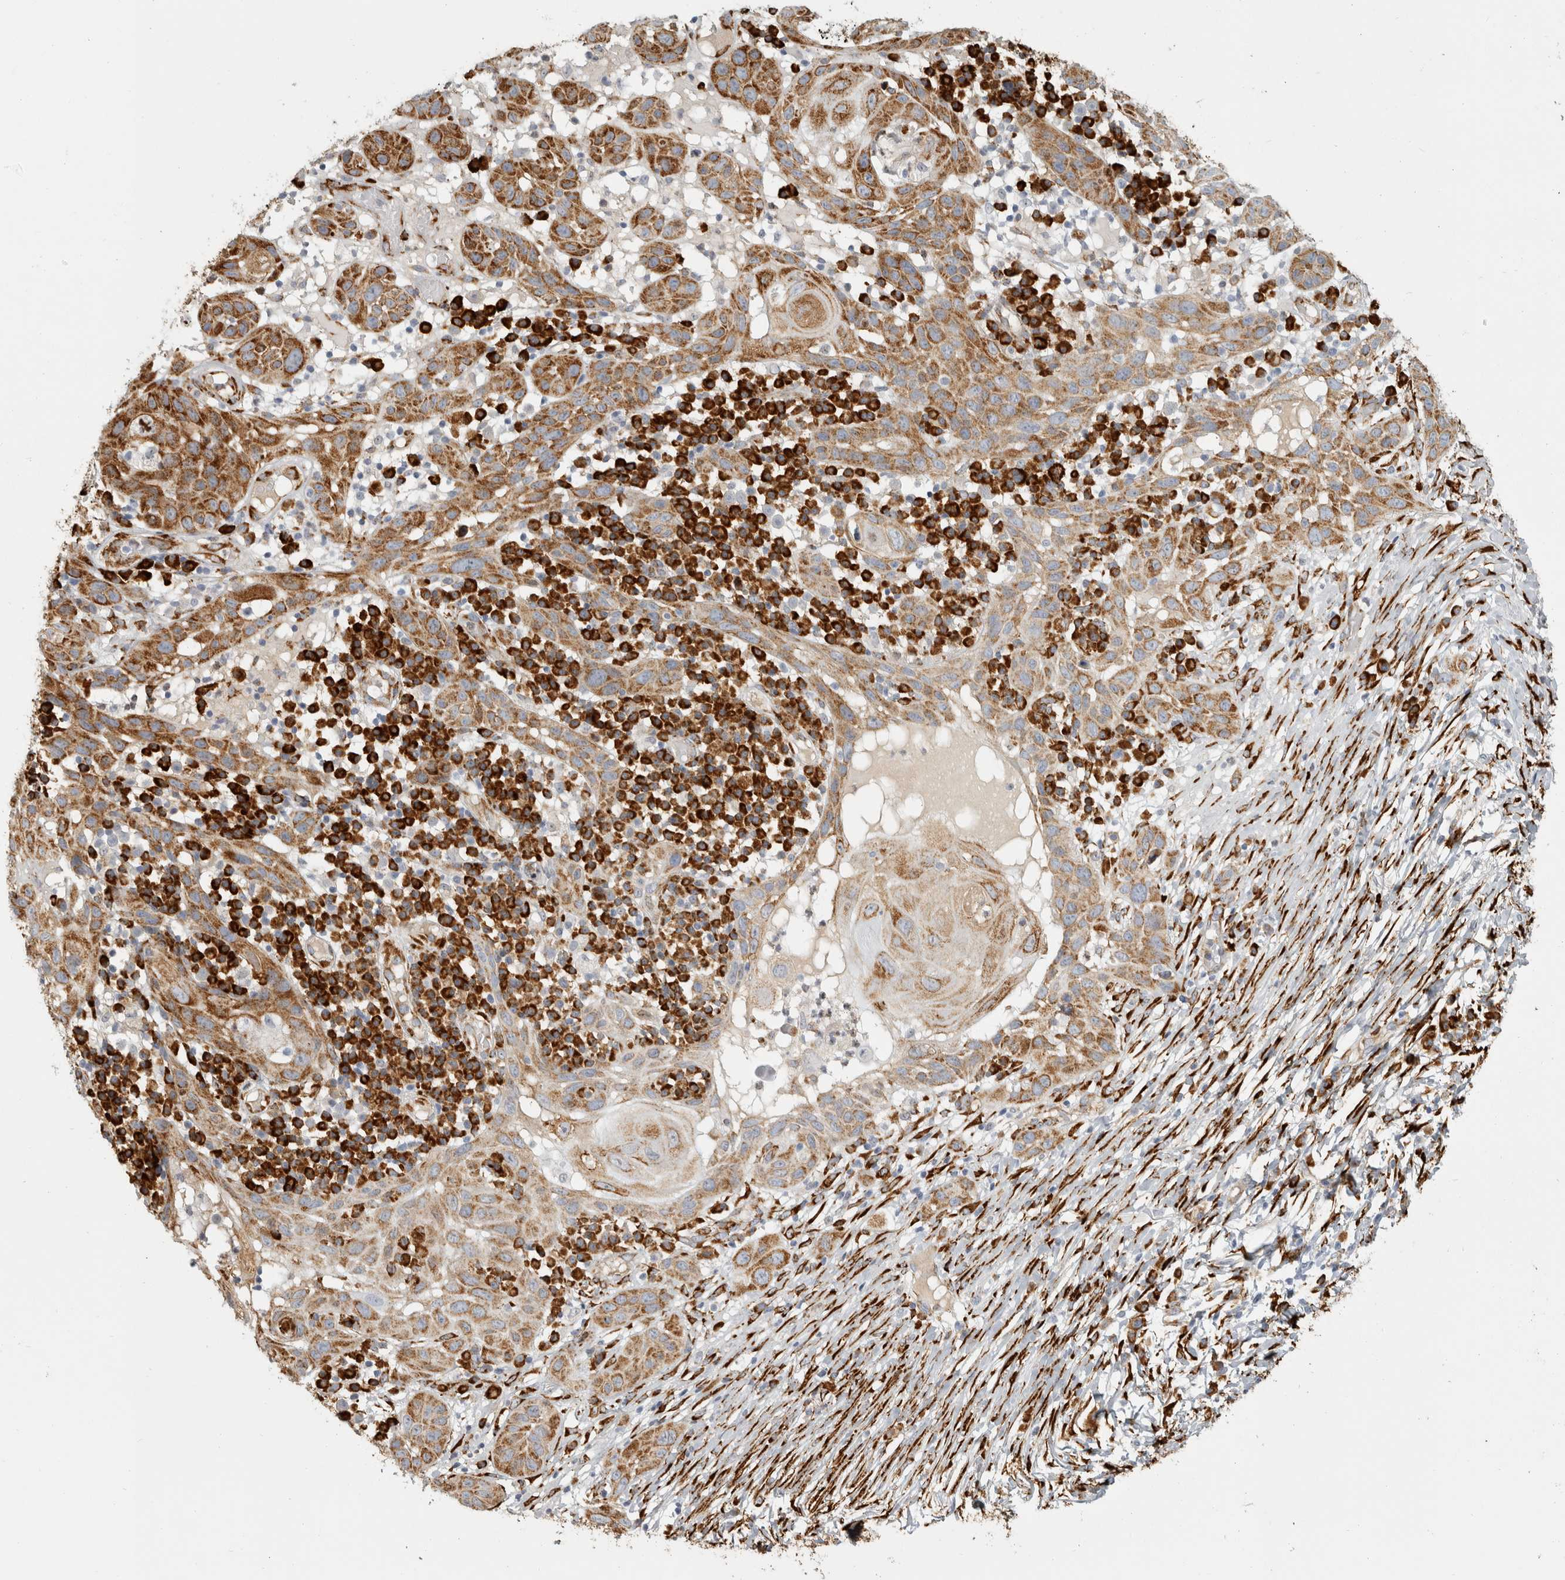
{"staining": {"intensity": "moderate", "quantity": ">75%", "location": "cytoplasmic/membranous"}, "tissue": "skin cancer", "cell_type": "Tumor cells", "image_type": "cancer", "snomed": [{"axis": "morphology", "description": "Normal tissue, NOS"}, {"axis": "morphology", "description": "Squamous cell carcinoma, NOS"}, {"axis": "topography", "description": "Skin"}], "caption": "Skin cancer (squamous cell carcinoma) tissue exhibits moderate cytoplasmic/membranous staining in approximately >75% of tumor cells, visualized by immunohistochemistry.", "gene": "OSTN", "patient": {"sex": "female", "age": 96}}